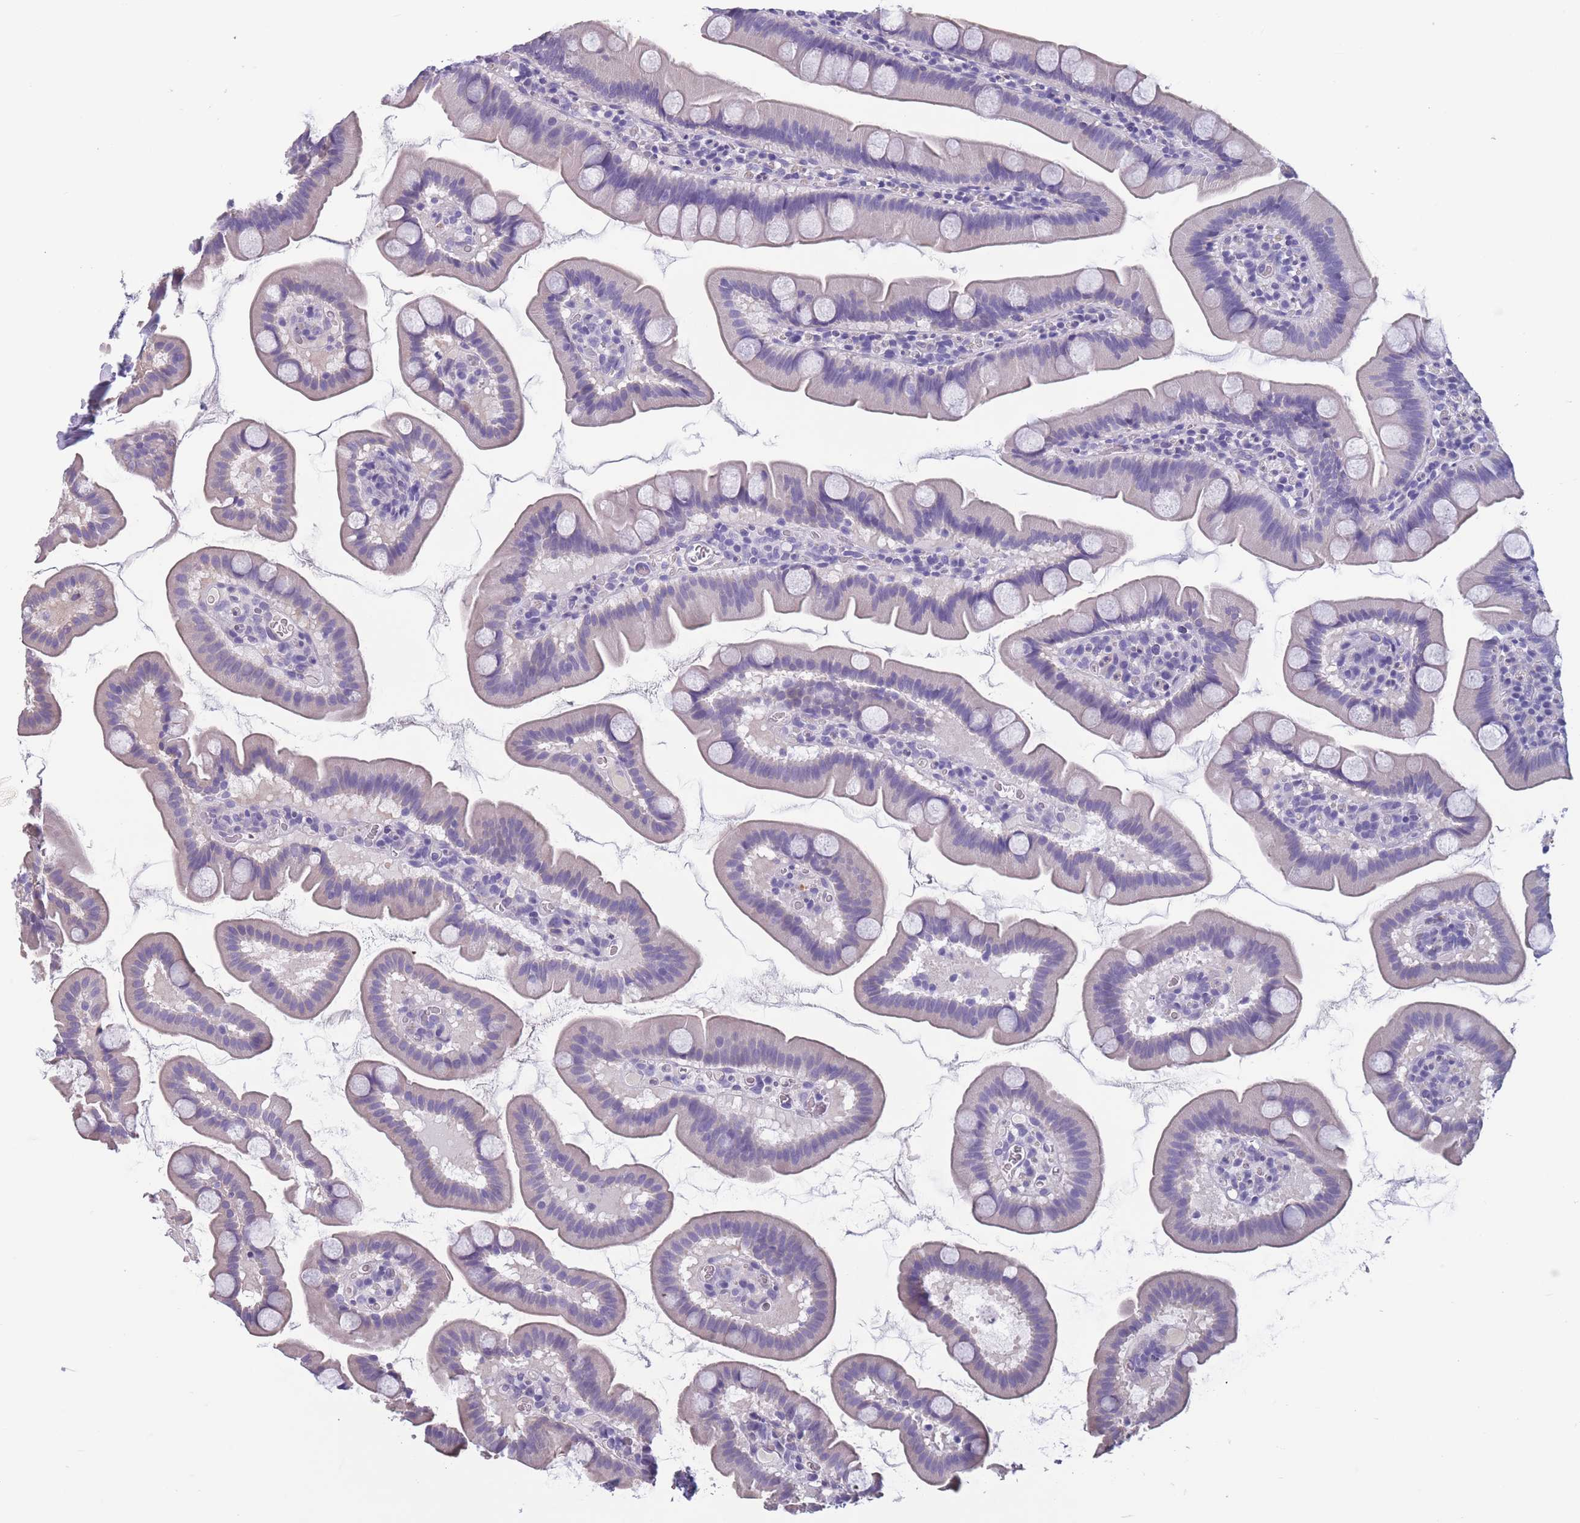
{"staining": {"intensity": "negative", "quantity": "none", "location": "none"}, "tissue": "small intestine", "cell_type": "Glandular cells", "image_type": "normal", "snomed": [{"axis": "morphology", "description": "Normal tissue, NOS"}, {"axis": "topography", "description": "Small intestine"}], "caption": "Glandular cells show no significant positivity in unremarkable small intestine. (Brightfield microscopy of DAB immunohistochemistry (IHC) at high magnification).", "gene": "OR4C5", "patient": {"sex": "female", "age": 68}}